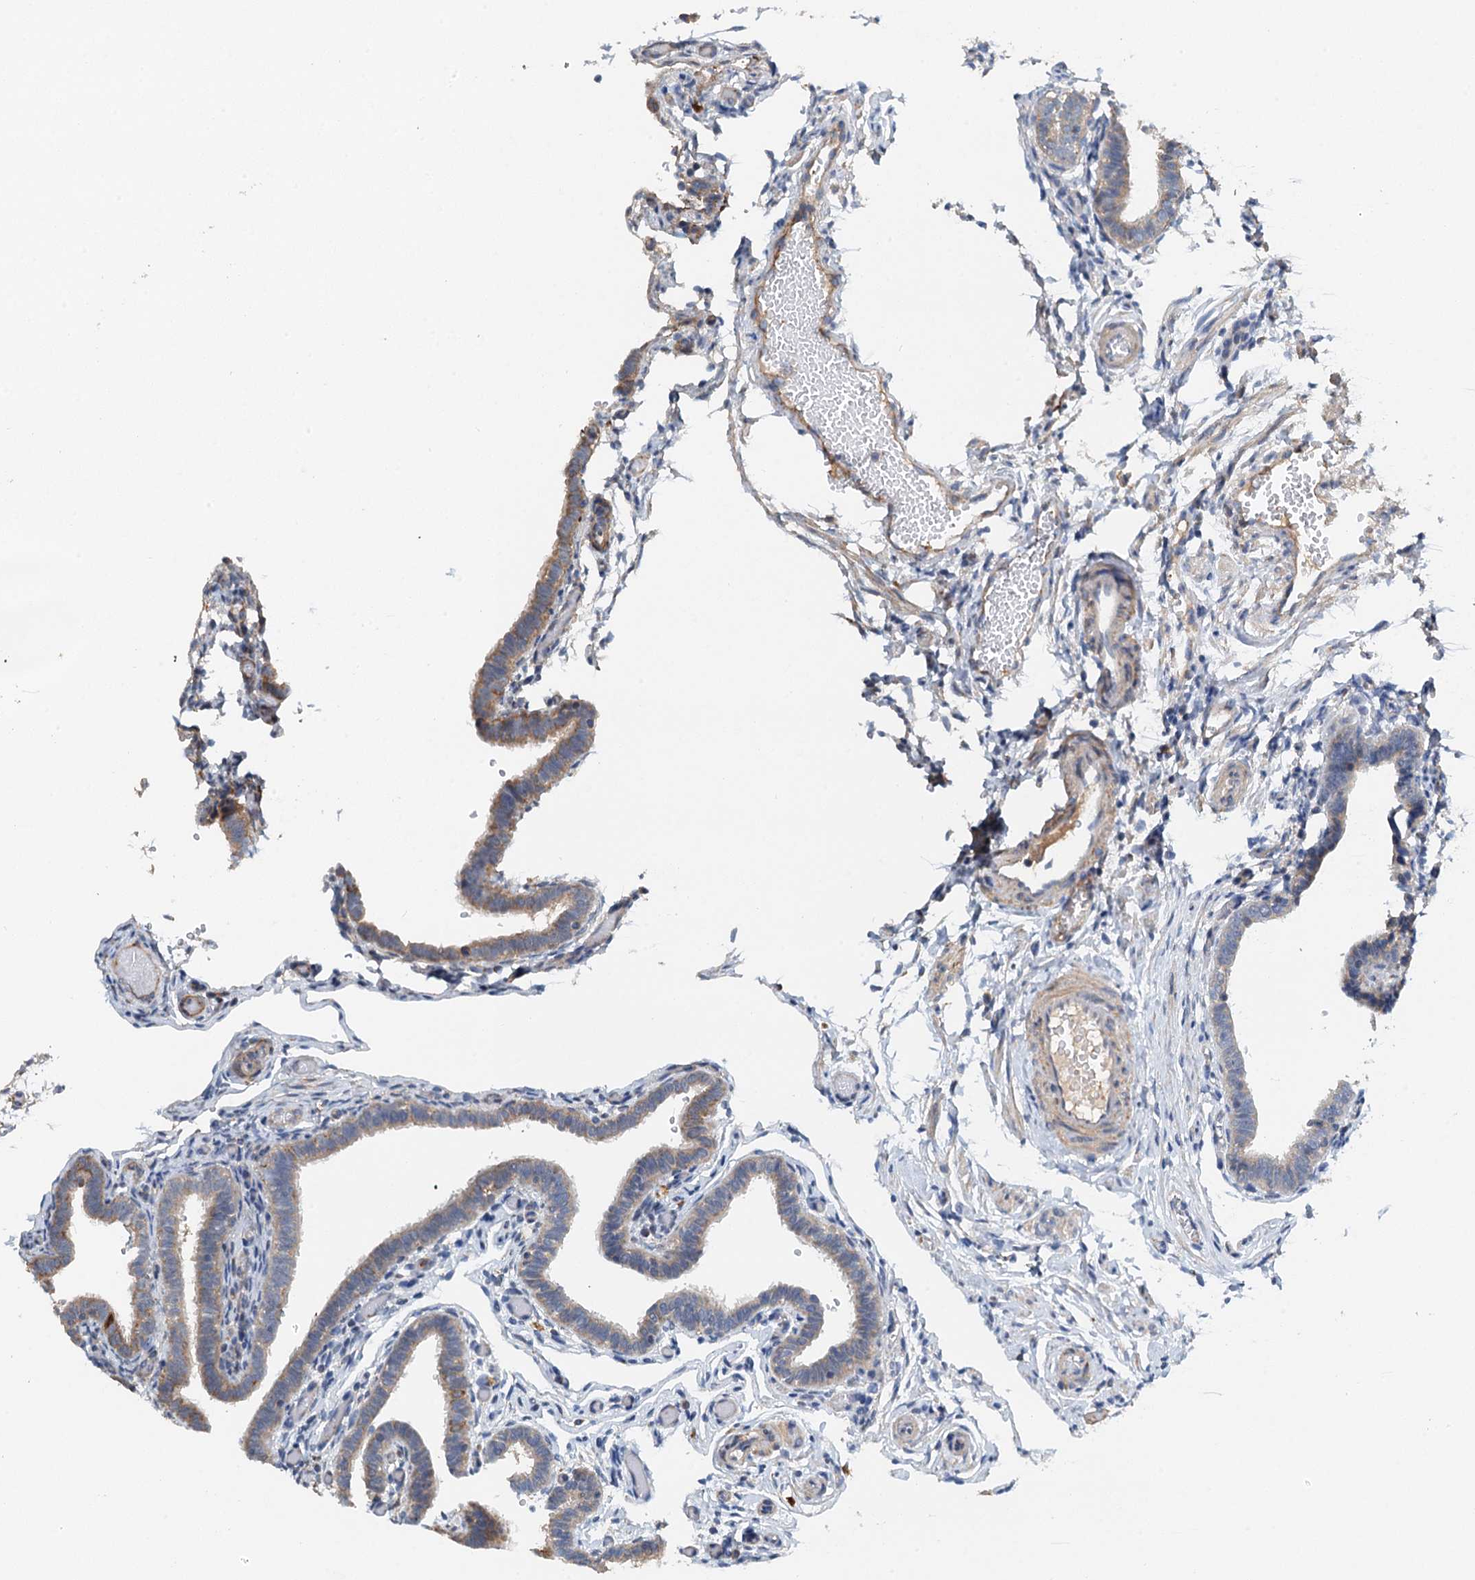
{"staining": {"intensity": "weak", "quantity": "25%-75%", "location": "cytoplasmic/membranous"}, "tissue": "fallopian tube", "cell_type": "Glandular cells", "image_type": "normal", "snomed": [{"axis": "morphology", "description": "Normal tissue, NOS"}, {"axis": "topography", "description": "Fallopian tube"}], "caption": "Immunohistochemistry (DAB (3,3'-diaminobenzidine)) staining of unremarkable human fallopian tube displays weak cytoplasmic/membranous protein expression in approximately 25%-75% of glandular cells. (Stains: DAB (3,3'-diaminobenzidine) in brown, nuclei in blue, Microscopy: brightfield microscopy at high magnification).", "gene": "ZNF606", "patient": {"sex": "female", "age": 36}}